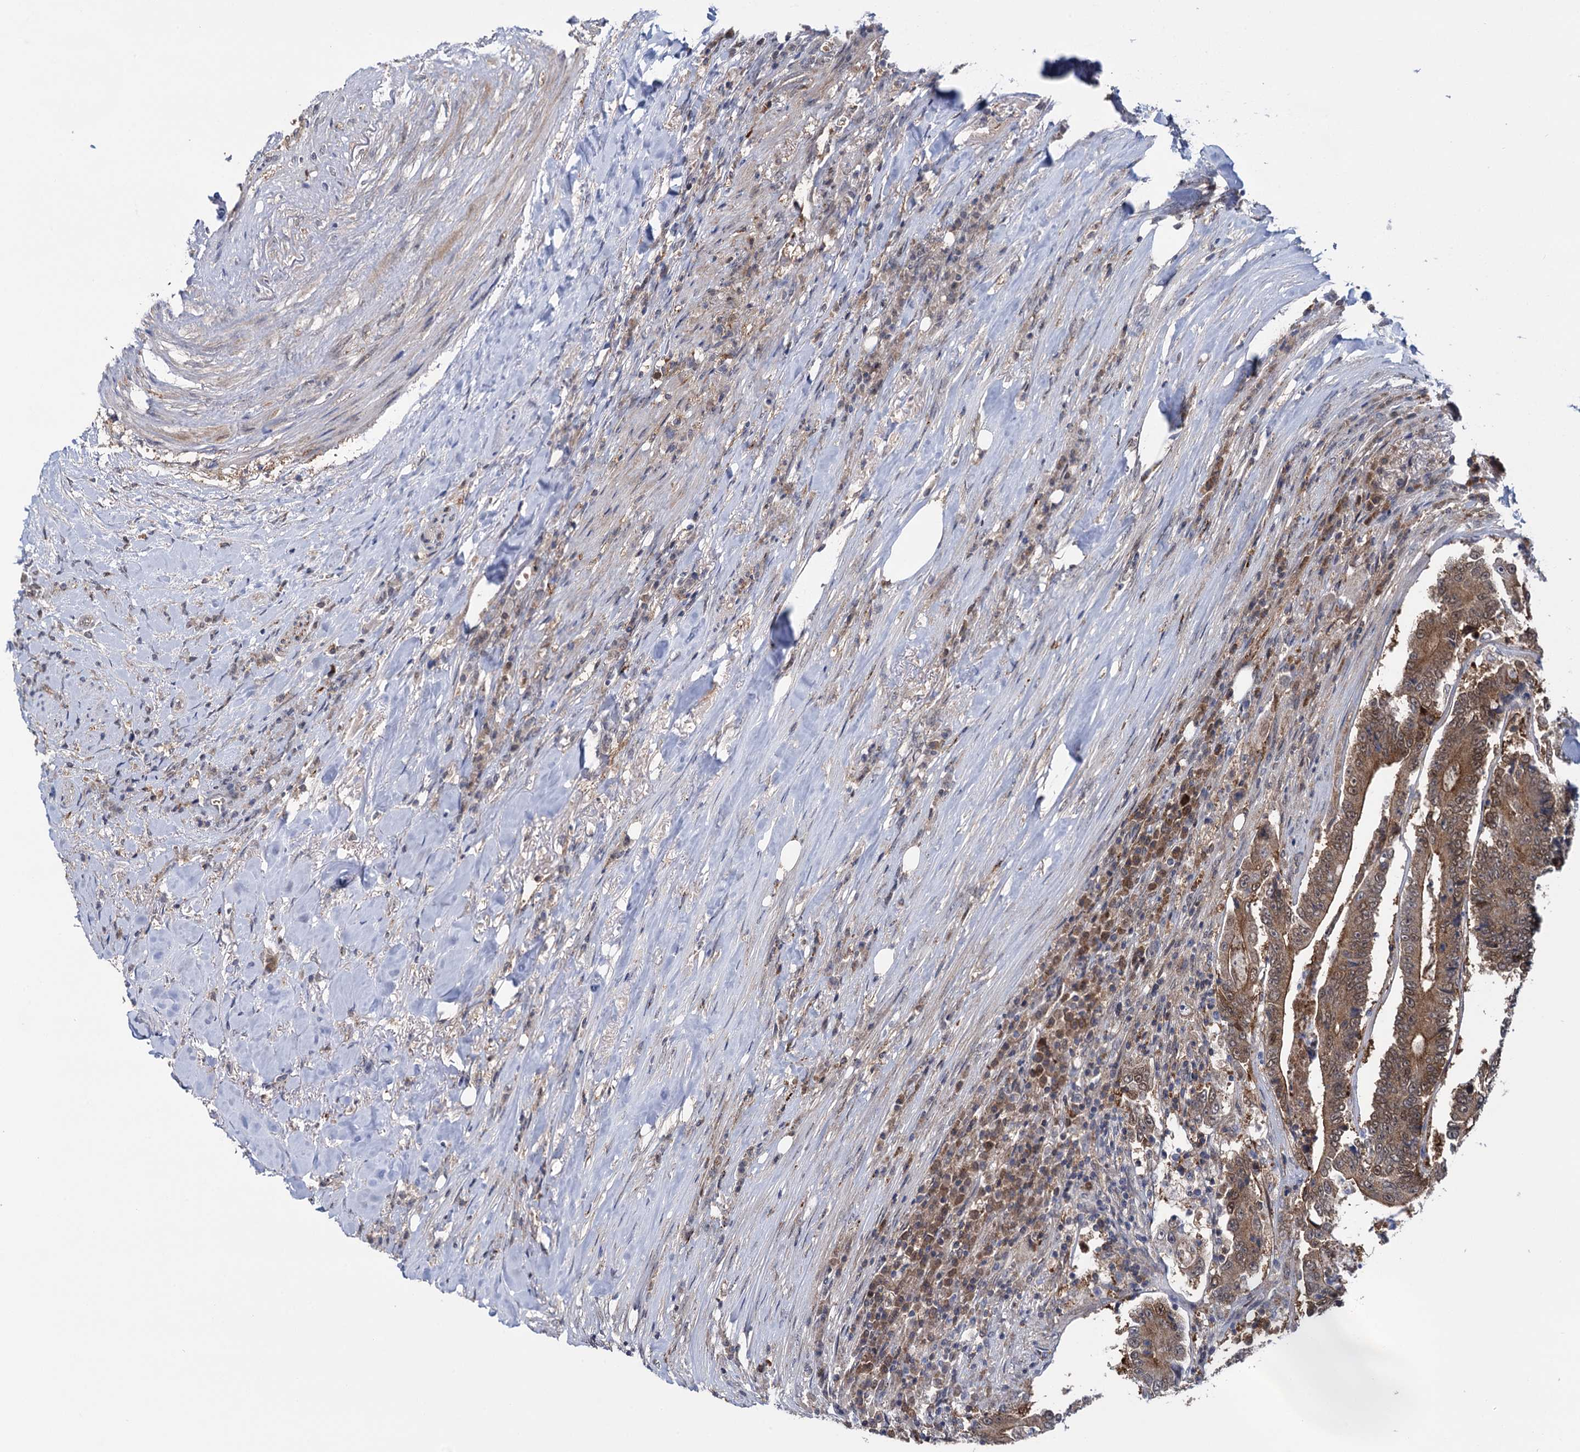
{"staining": {"intensity": "moderate", "quantity": ">75%", "location": "cytoplasmic/membranous"}, "tissue": "colorectal cancer", "cell_type": "Tumor cells", "image_type": "cancer", "snomed": [{"axis": "morphology", "description": "Adenocarcinoma, NOS"}, {"axis": "topography", "description": "Colon"}], "caption": "Immunohistochemical staining of colorectal adenocarcinoma shows moderate cytoplasmic/membranous protein expression in about >75% of tumor cells. Nuclei are stained in blue.", "gene": "GLO1", "patient": {"sex": "male", "age": 83}}